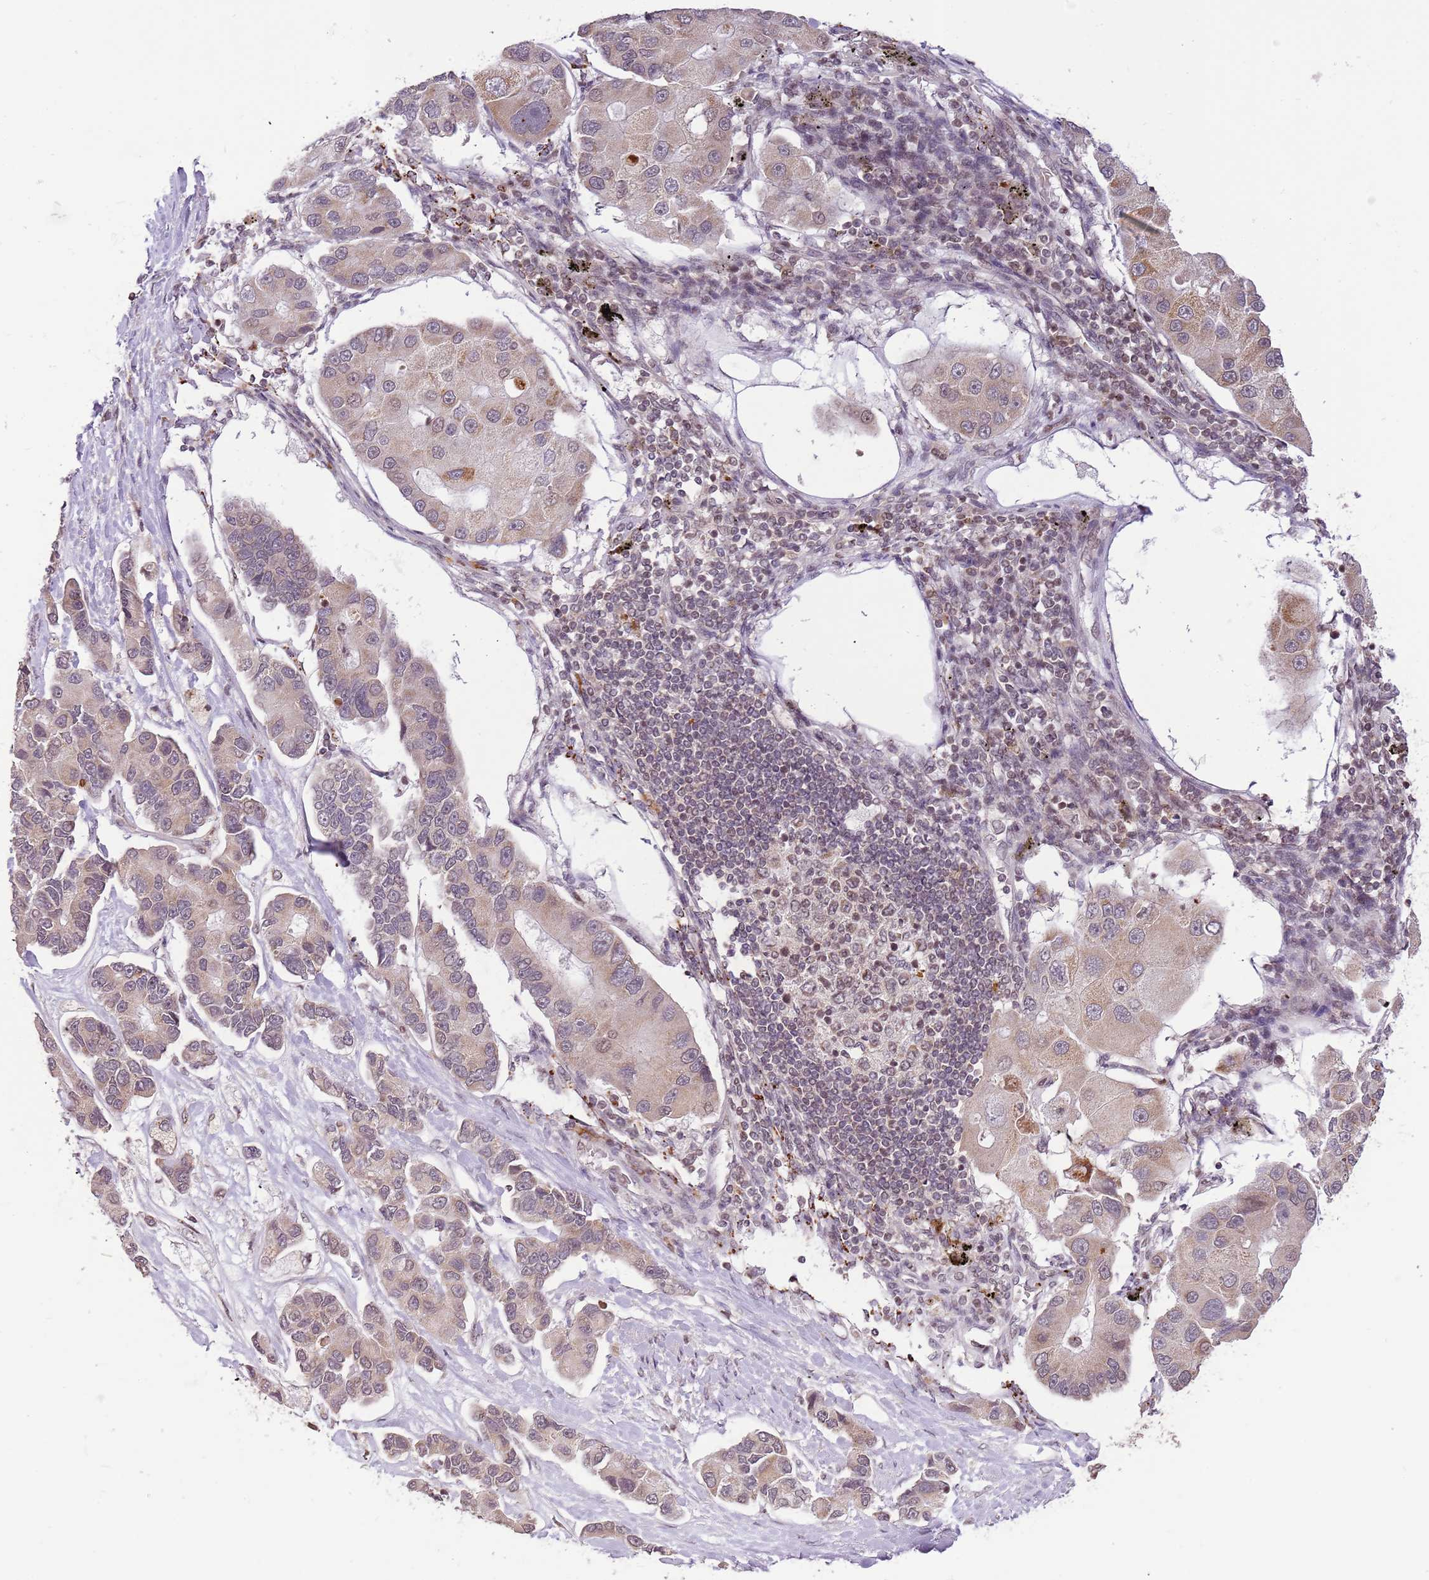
{"staining": {"intensity": "moderate", "quantity": "<25%", "location": "cytoplasmic/membranous"}, "tissue": "lung cancer", "cell_type": "Tumor cells", "image_type": "cancer", "snomed": [{"axis": "morphology", "description": "Adenocarcinoma, NOS"}, {"axis": "topography", "description": "Lung"}], "caption": "Protein staining of lung adenocarcinoma tissue exhibits moderate cytoplasmic/membranous expression in approximately <25% of tumor cells. Nuclei are stained in blue.", "gene": "SAMSN1", "patient": {"sex": "female", "age": 54}}